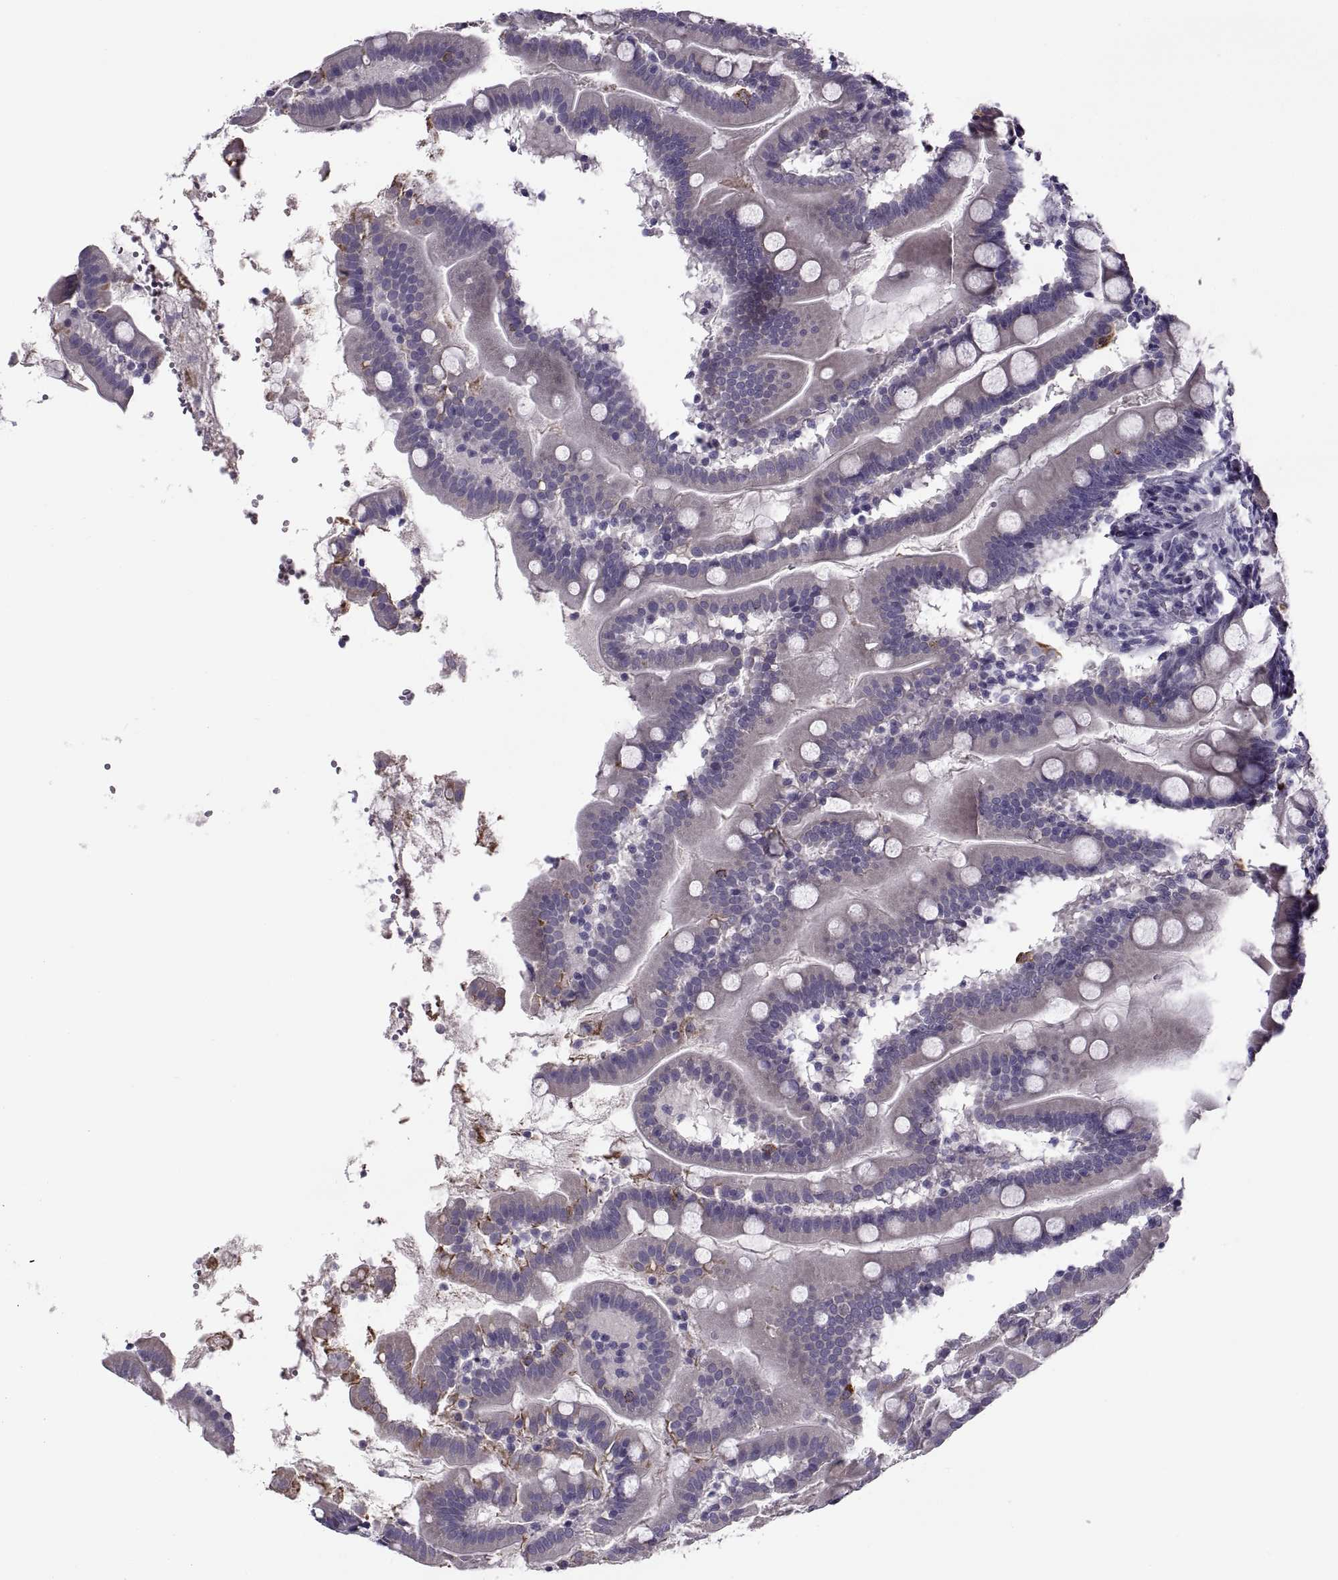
{"staining": {"intensity": "strong", "quantity": "<25%", "location": "cytoplasmic/membranous"}, "tissue": "small intestine", "cell_type": "Glandular cells", "image_type": "normal", "snomed": [{"axis": "morphology", "description": "Normal tissue, NOS"}, {"axis": "topography", "description": "Small intestine"}], "caption": "This is a micrograph of immunohistochemistry staining of unremarkable small intestine, which shows strong expression in the cytoplasmic/membranous of glandular cells.", "gene": "MAGEB1", "patient": {"sex": "female", "age": 44}}